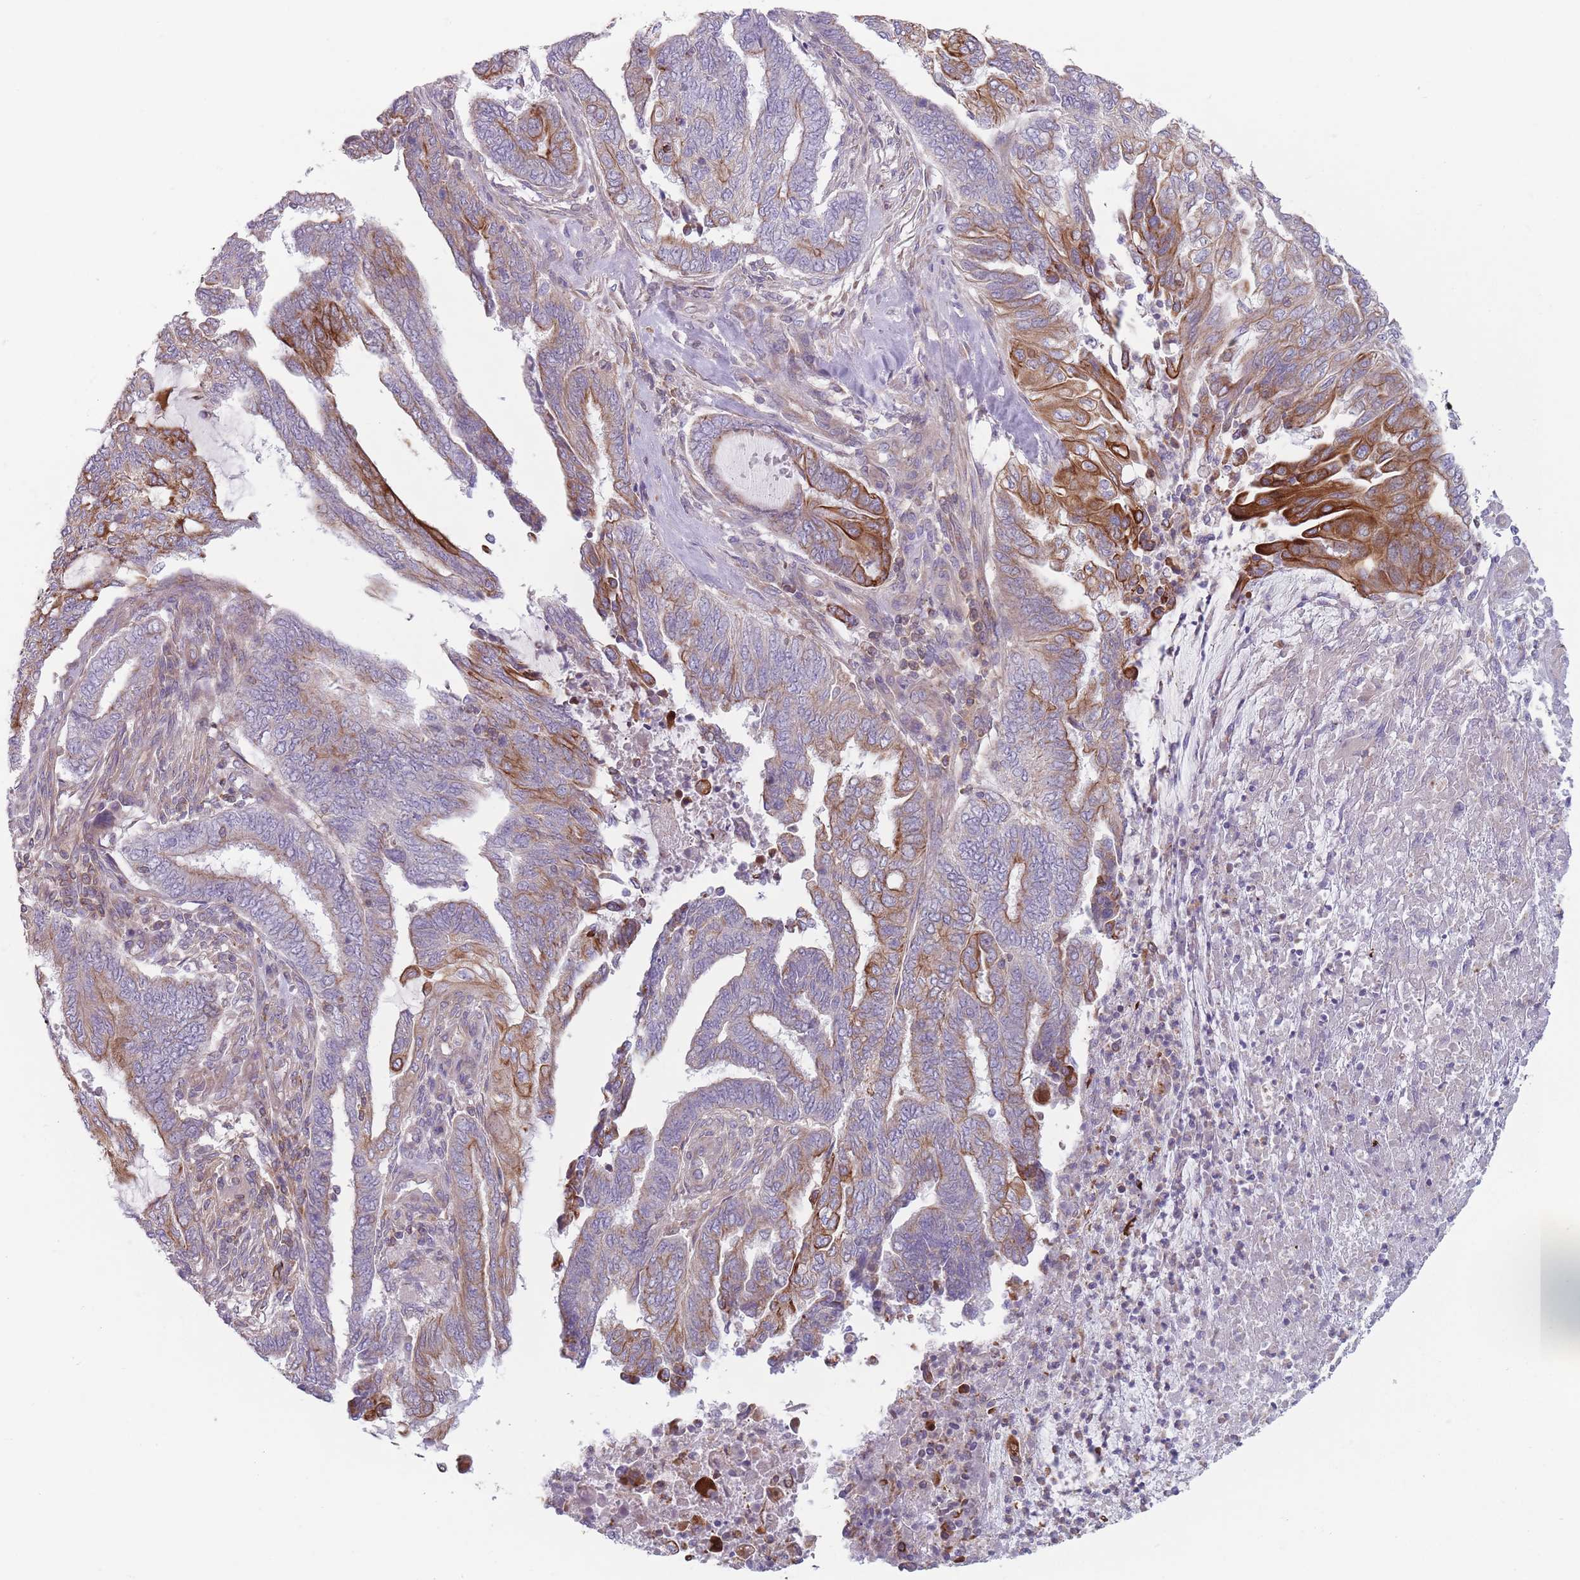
{"staining": {"intensity": "strong", "quantity": "<25%", "location": "cytoplasmic/membranous"}, "tissue": "endometrial cancer", "cell_type": "Tumor cells", "image_type": "cancer", "snomed": [{"axis": "morphology", "description": "Adenocarcinoma, NOS"}, {"axis": "topography", "description": "Uterus"}, {"axis": "topography", "description": "Endometrium"}], "caption": "Immunohistochemical staining of endometrial cancer (adenocarcinoma) exhibits medium levels of strong cytoplasmic/membranous protein staining in approximately <25% of tumor cells.", "gene": "HSBP1L1", "patient": {"sex": "female", "age": 70}}